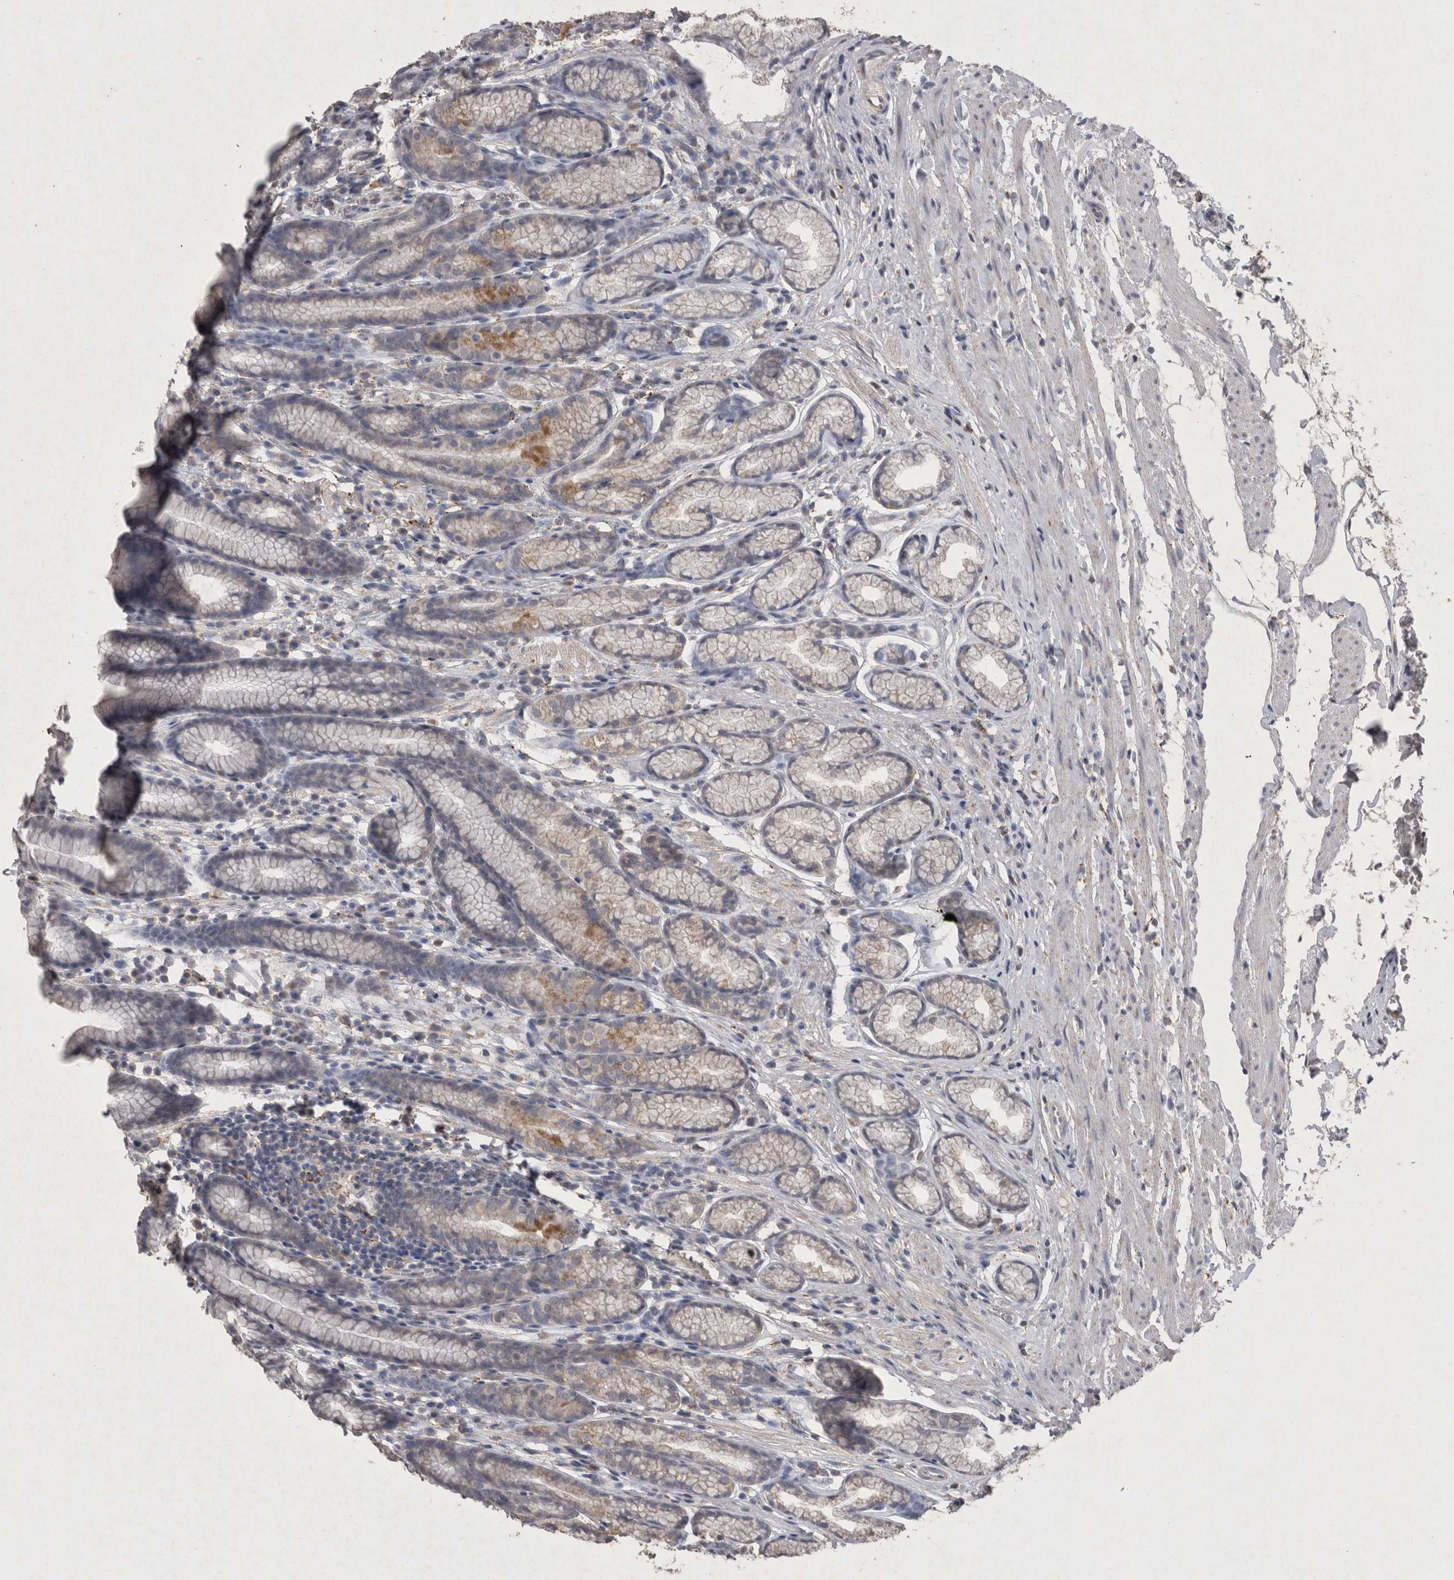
{"staining": {"intensity": "moderate", "quantity": "25%-75%", "location": "cytoplasmic/membranous"}, "tissue": "stomach", "cell_type": "Glandular cells", "image_type": "normal", "snomed": [{"axis": "morphology", "description": "Normal tissue, NOS"}, {"axis": "topography", "description": "Stomach"}], "caption": "IHC photomicrograph of normal stomach: stomach stained using IHC displays medium levels of moderate protein expression localized specifically in the cytoplasmic/membranous of glandular cells, appearing as a cytoplasmic/membranous brown color.", "gene": "DKK3", "patient": {"sex": "male", "age": 42}}